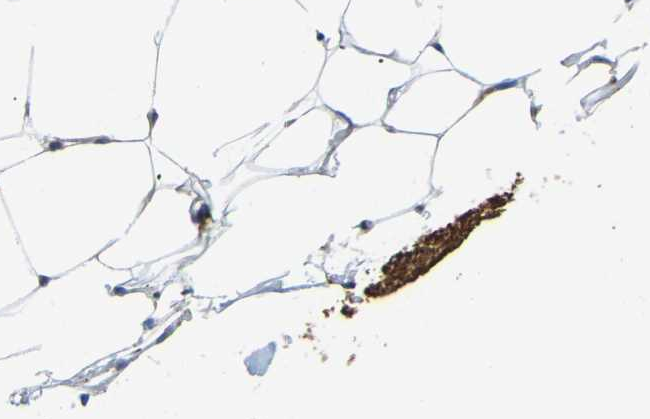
{"staining": {"intensity": "moderate", "quantity": "25%-75%", "location": "cytoplasmic/membranous"}, "tissue": "adipose tissue", "cell_type": "Adipocytes", "image_type": "normal", "snomed": [{"axis": "morphology", "description": "Normal tissue, NOS"}, {"axis": "topography", "description": "Breast"}, {"axis": "topography", "description": "Soft tissue"}], "caption": "The immunohistochemical stain shows moderate cytoplasmic/membranous positivity in adipocytes of normal adipose tissue. (DAB IHC with brightfield microscopy, high magnification).", "gene": "NME8", "patient": {"sex": "female", "age": 75}}